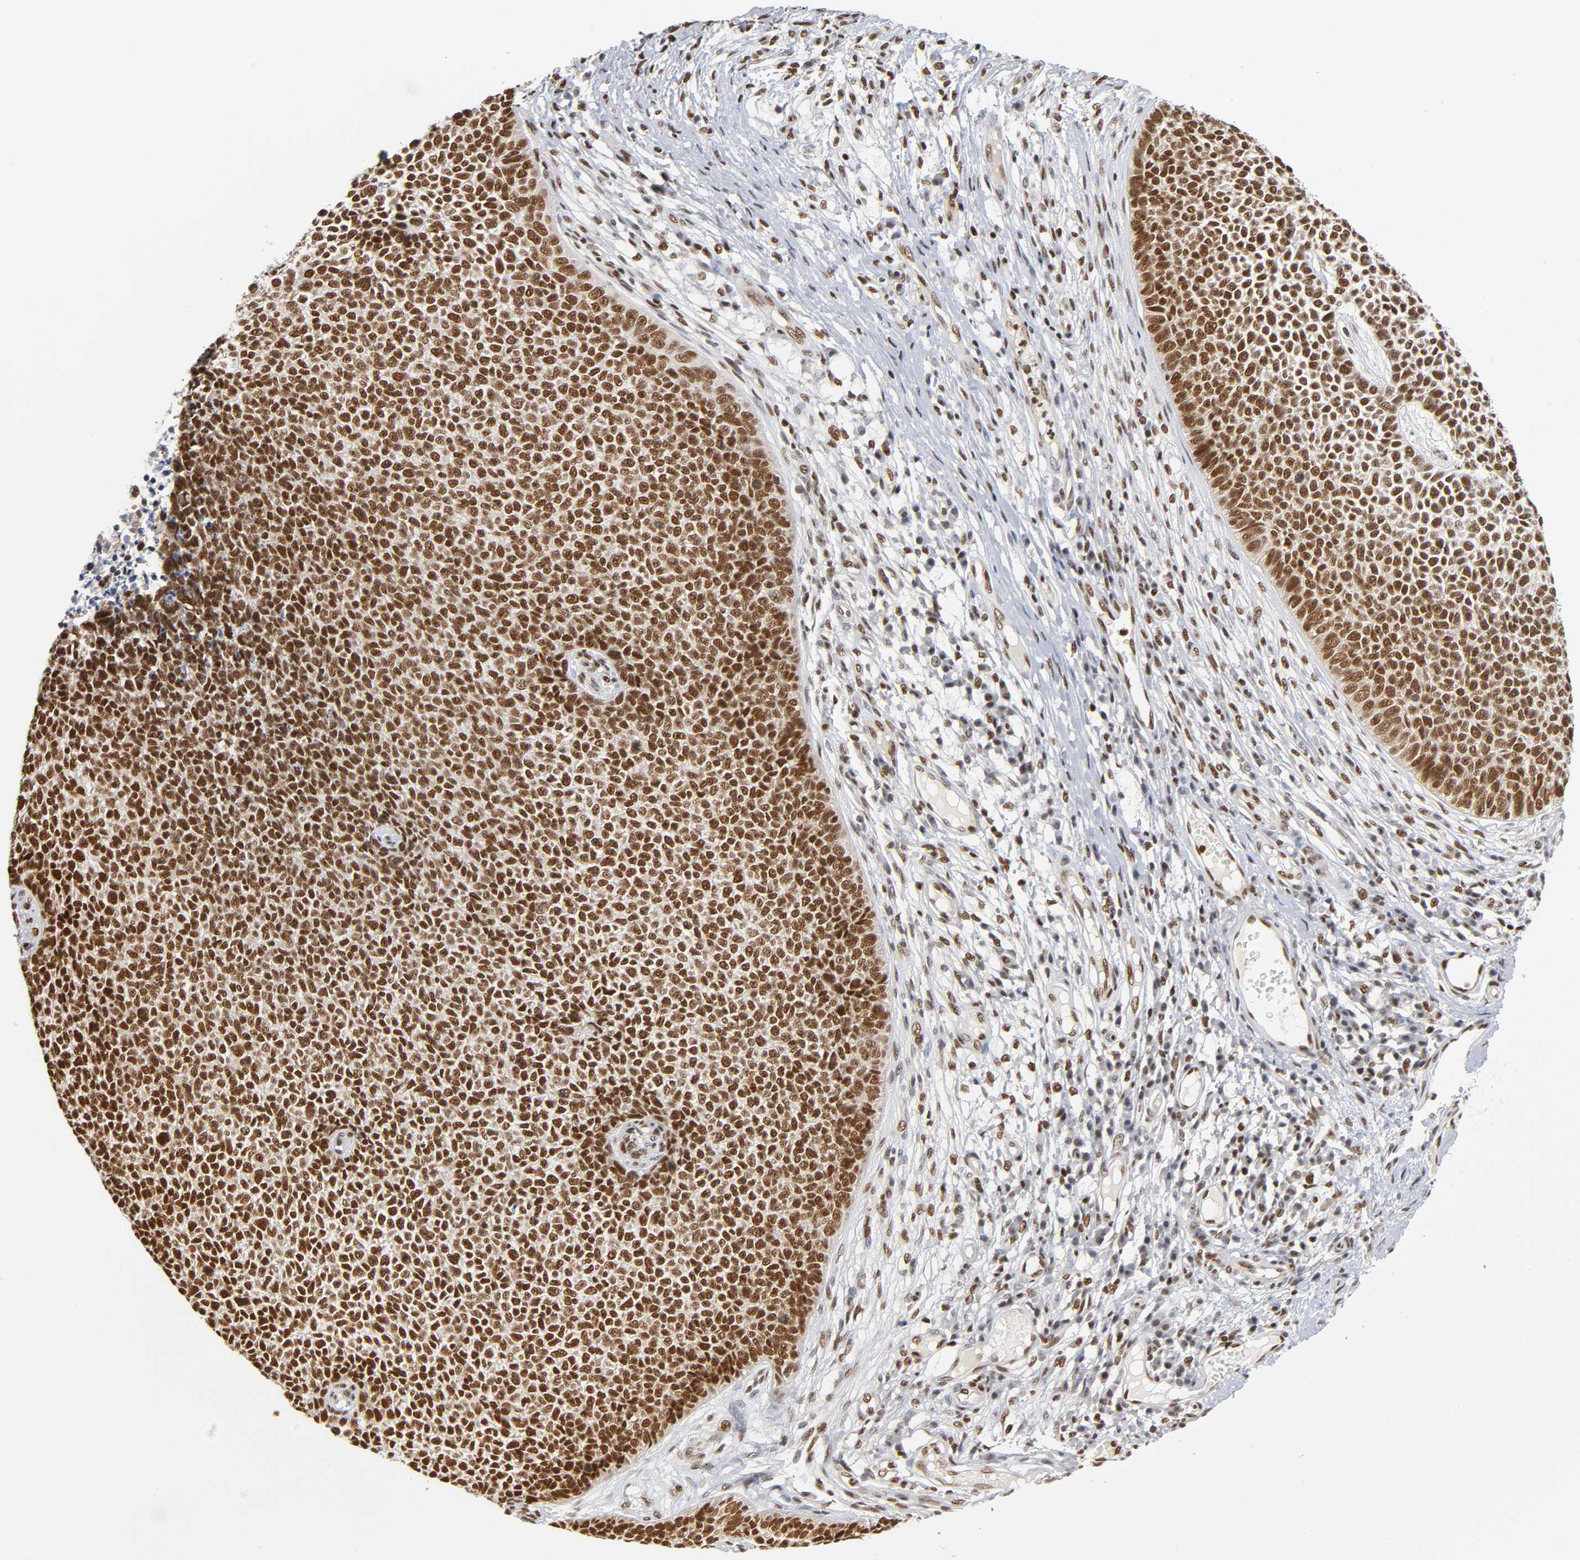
{"staining": {"intensity": "strong", "quantity": ">75%", "location": "nuclear"}, "tissue": "skin cancer", "cell_type": "Tumor cells", "image_type": "cancer", "snomed": [{"axis": "morphology", "description": "Basal cell carcinoma"}, {"axis": "topography", "description": "Skin"}], "caption": "Protein analysis of skin cancer tissue exhibits strong nuclear expression in about >75% of tumor cells.", "gene": "ILKAP", "patient": {"sex": "female", "age": 84}}